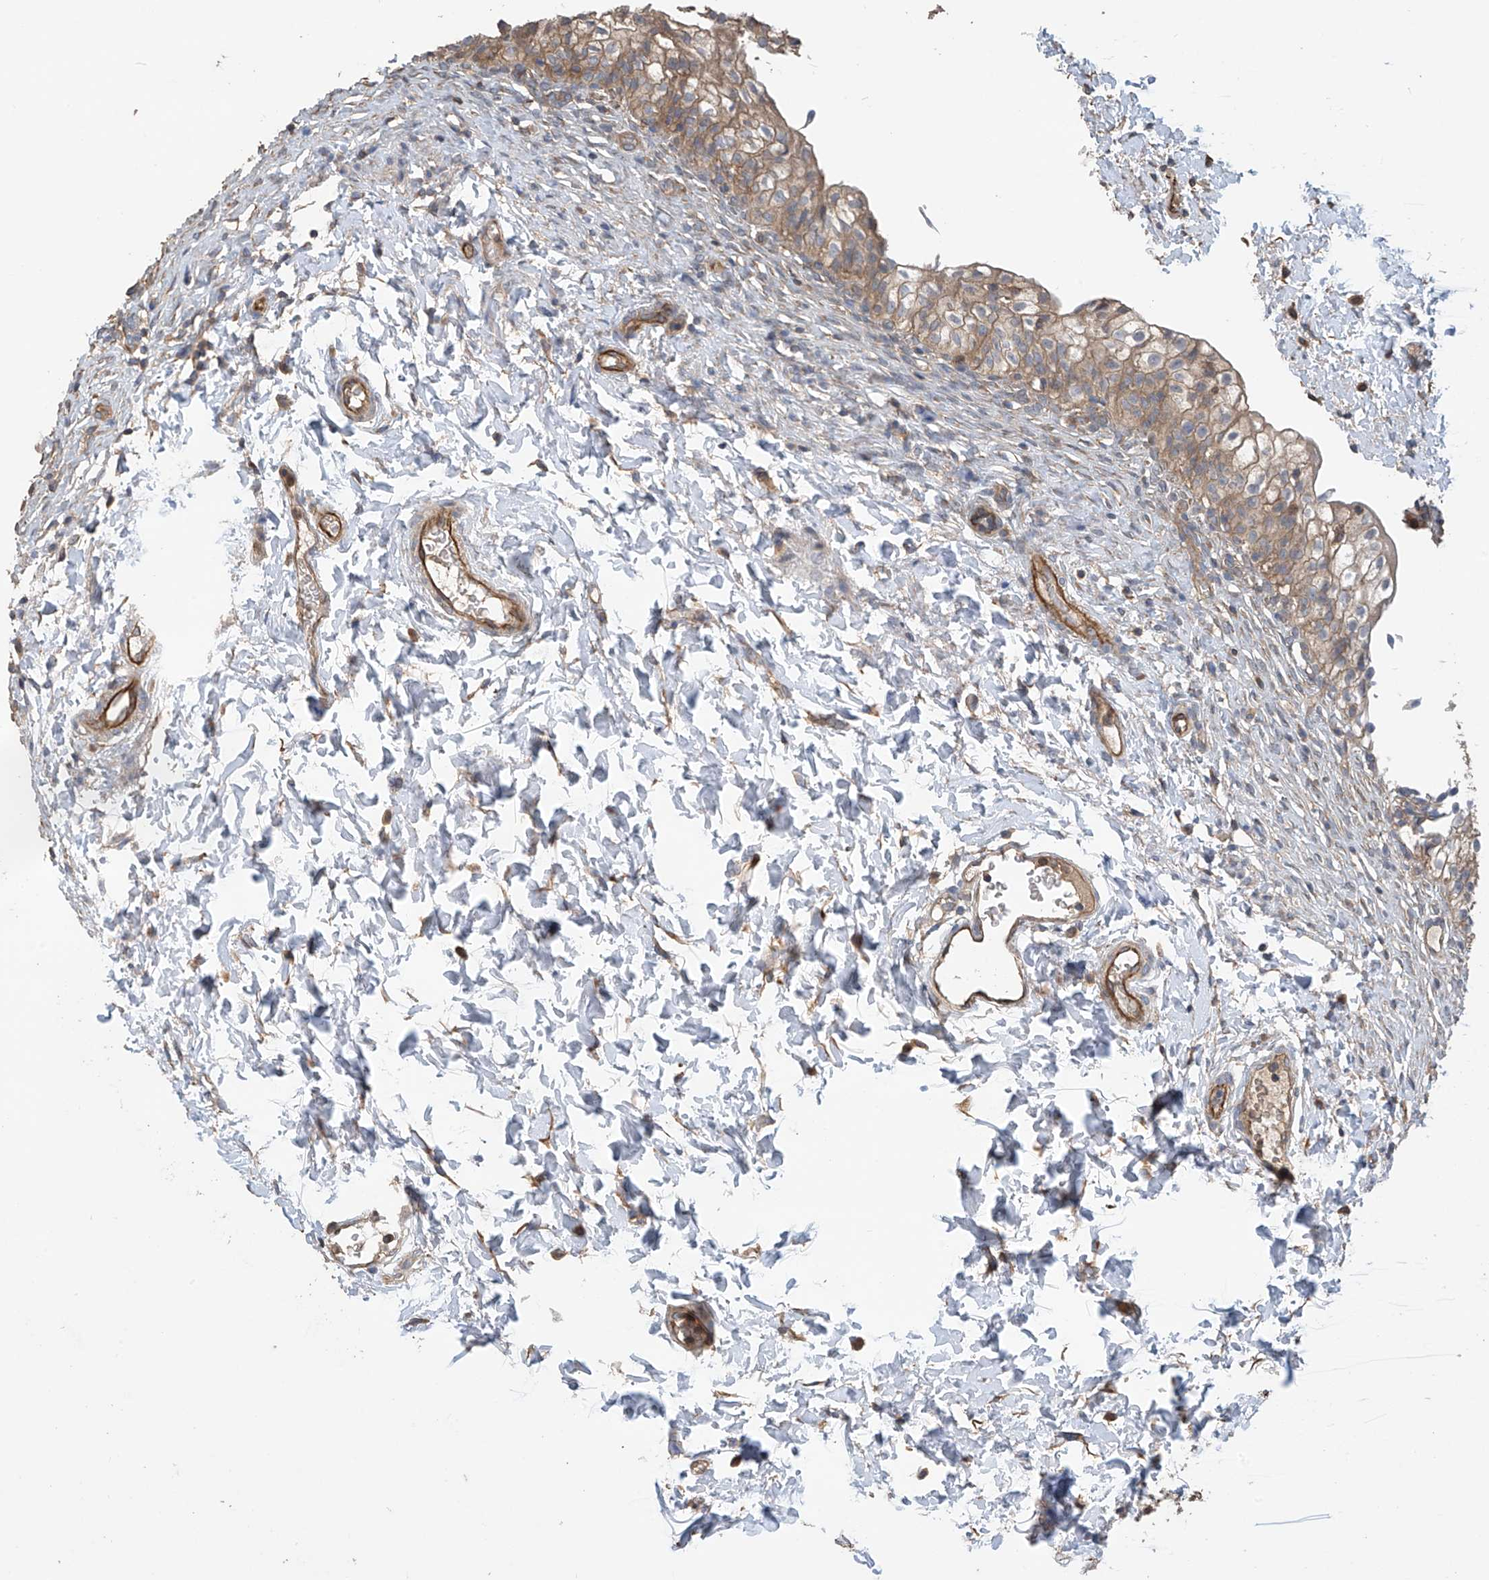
{"staining": {"intensity": "moderate", "quantity": ">75%", "location": "cytoplasmic/membranous"}, "tissue": "urinary bladder", "cell_type": "Urothelial cells", "image_type": "normal", "snomed": [{"axis": "morphology", "description": "Normal tissue, NOS"}, {"axis": "topography", "description": "Urinary bladder"}], "caption": "Immunohistochemical staining of benign human urinary bladder shows moderate cytoplasmic/membranous protein expression in approximately >75% of urothelial cells.", "gene": "PHACTR4", "patient": {"sex": "male", "age": 55}}